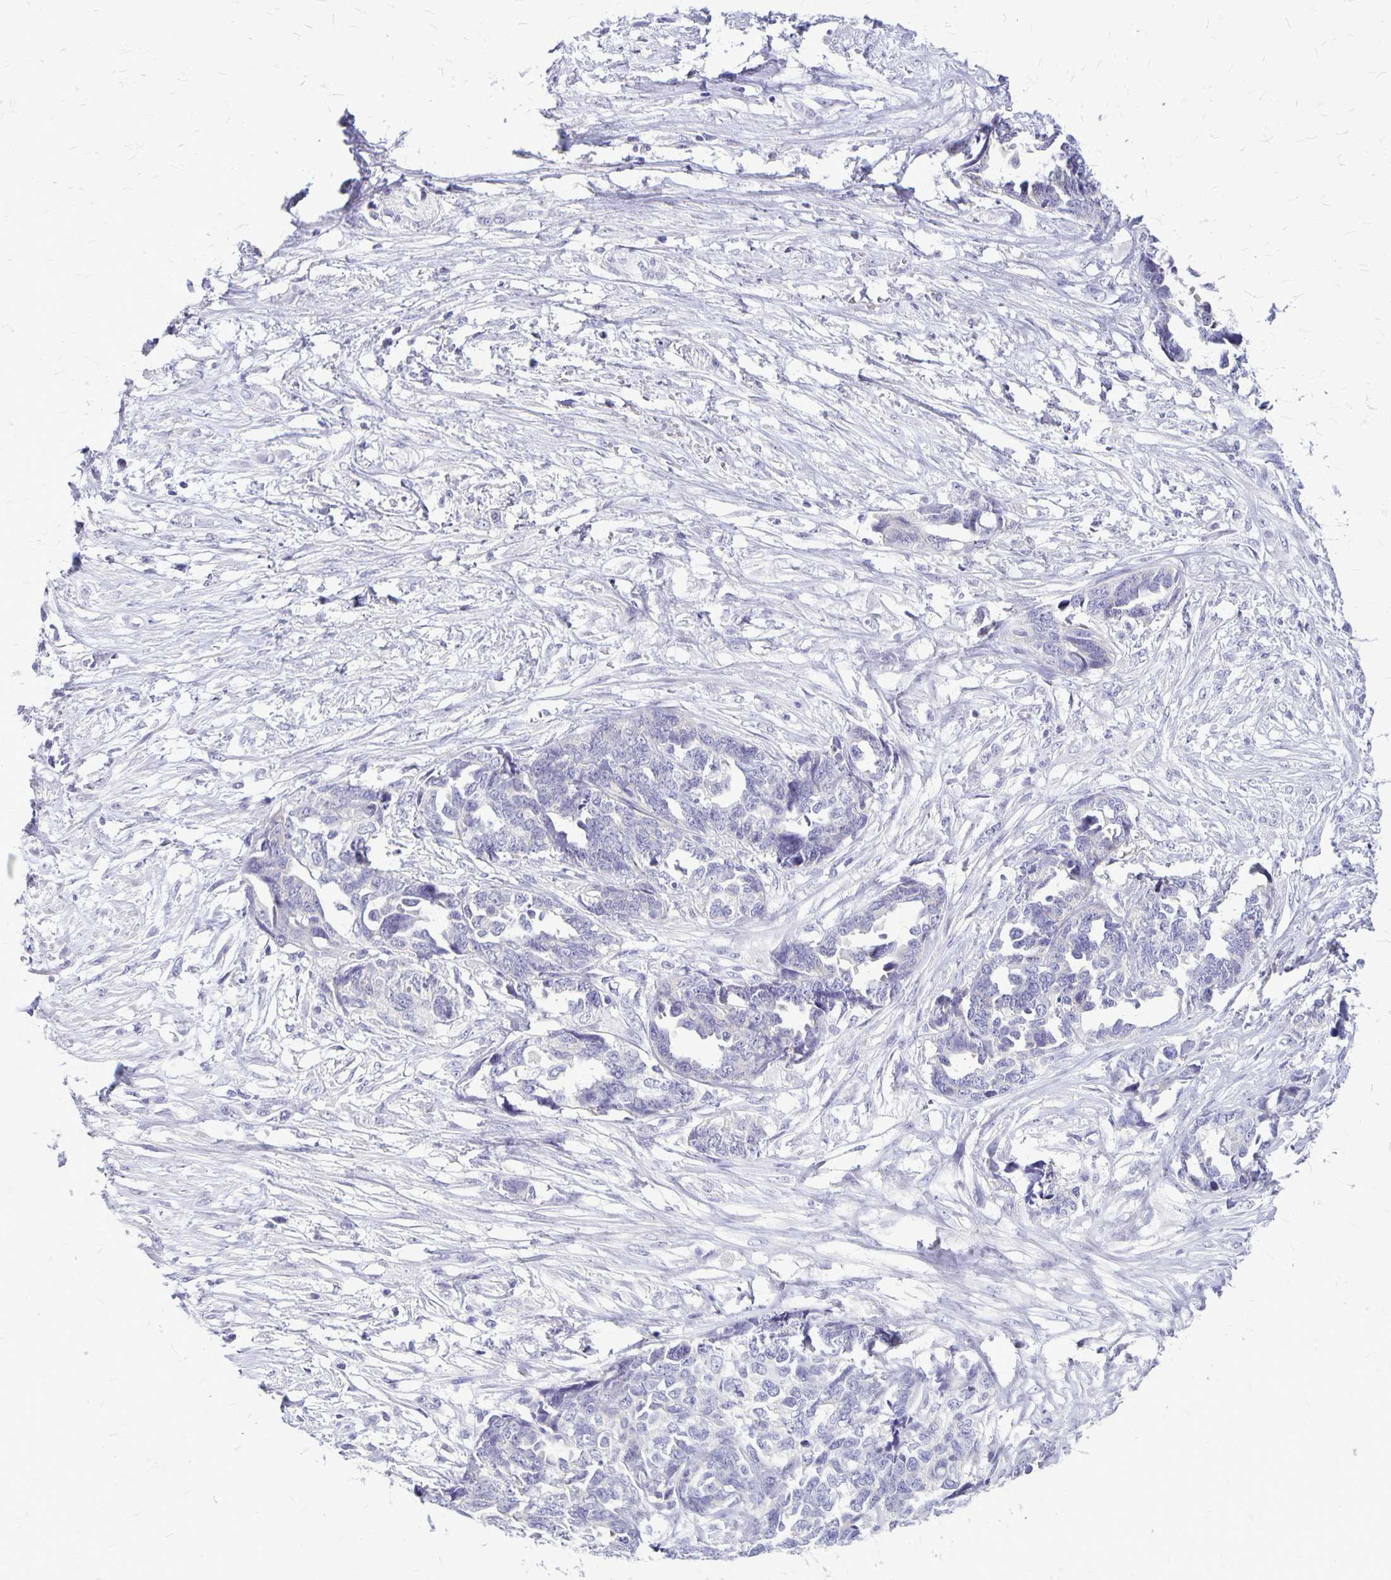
{"staining": {"intensity": "negative", "quantity": "none", "location": "none"}, "tissue": "ovarian cancer", "cell_type": "Tumor cells", "image_type": "cancer", "snomed": [{"axis": "morphology", "description": "Cystadenocarcinoma, serous, NOS"}, {"axis": "topography", "description": "Ovary"}], "caption": "Histopathology image shows no protein positivity in tumor cells of ovarian cancer tissue.", "gene": "PLXNB3", "patient": {"sex": "female", "age": 69}}